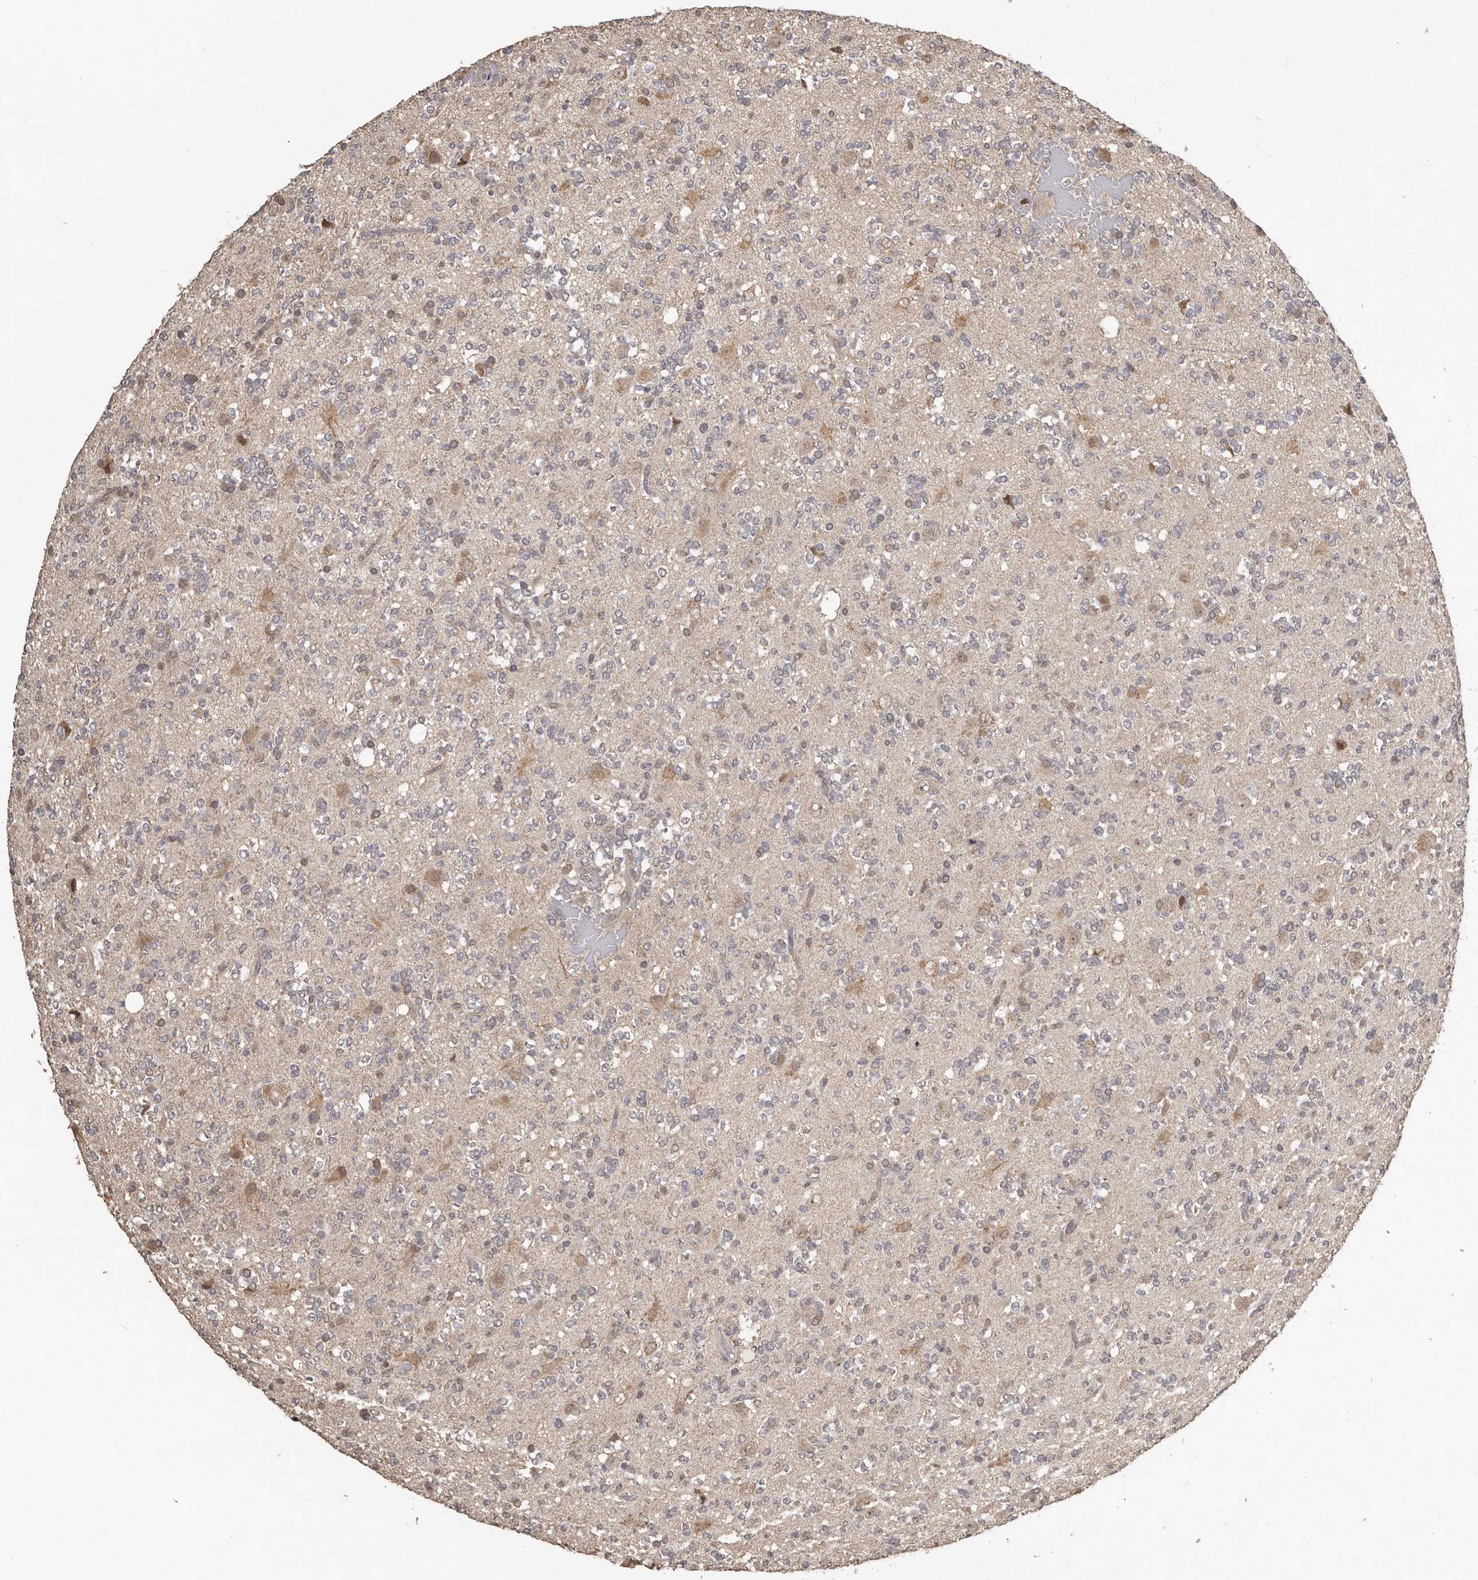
{"staining": {"intensity": "negative", "quantity": "none", "location": "none"}, "tissue": "glioma", "cell_type": "Tumor cells", "image_type": "cancer", "snomed": [{"axis": "morphology", "description": "Glioma, malignant, High grade"}, {"axis": "topography", "description": "Brain"}], "caption": "Immunohistochemical staining of malignant glioma (high-grade) exhibits no significant positivity in tumor cells.", "gene": "ZFP14", "patient": {"sex": "female", "age": 62}}